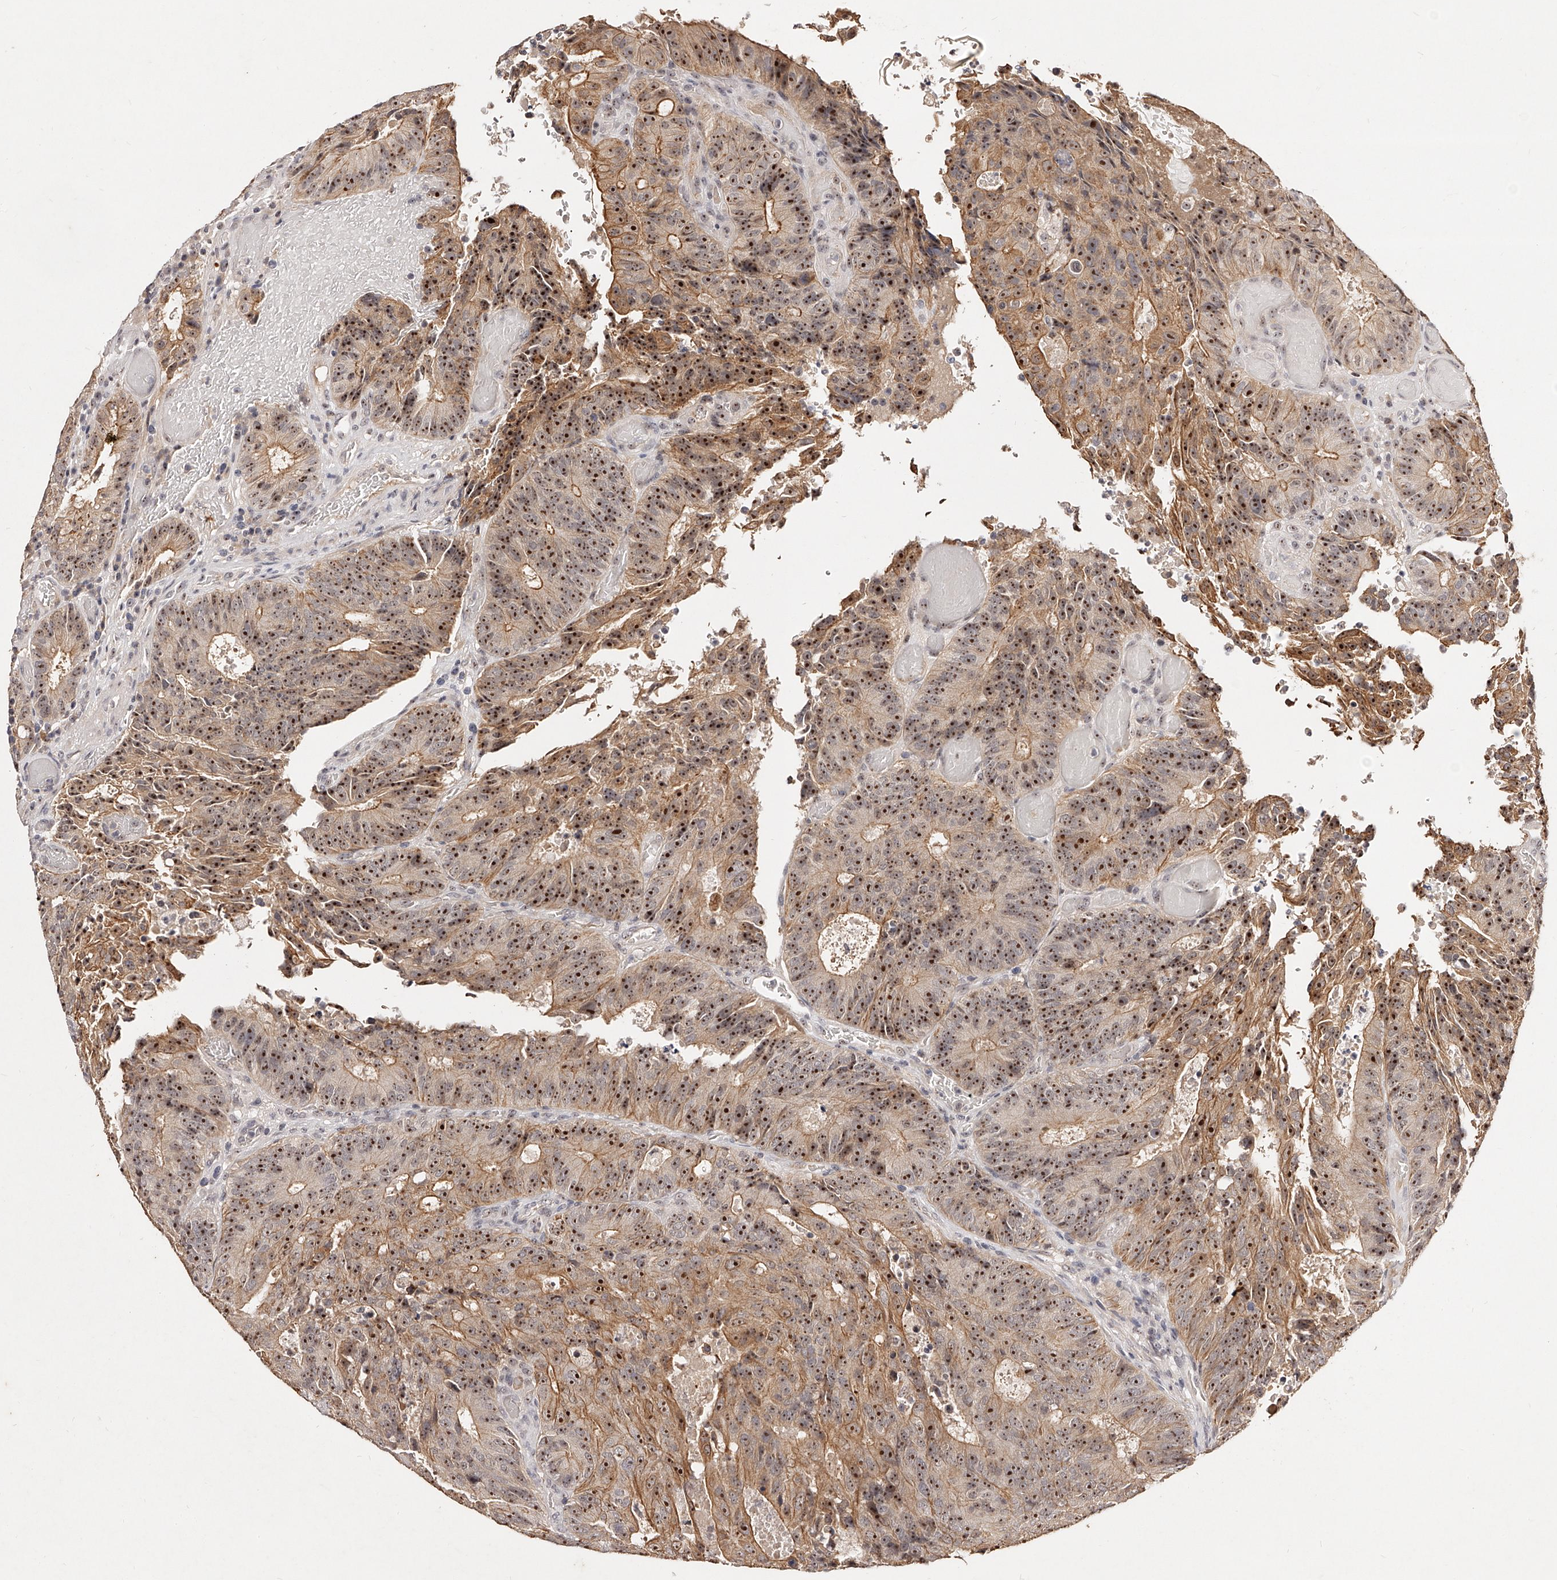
{"staining": {"intensity": "moderate", "quantity": ">75%", "location": "cytoplasmic/membranous,nuclear"}, "tissue": "colorectal cancer", "cell_type": "Tumor cells", "image_type": "cancer", "snomed": [{"axis": "morphology", "description": "Adenocarcinoma, NOS"}, {"axis": "topography", "description": "Colon"}], "caption": "Colorectal adenocarcinoma stained with DAB (3,3'-diaminobenzidine) IHC demonstrates medium levels of moderate cytoplasmic/membranous and nuclear expression in about >75% of tumor cells.", "gene": "PHACTR1", "patient": {"sex": "male", "age": 87}}